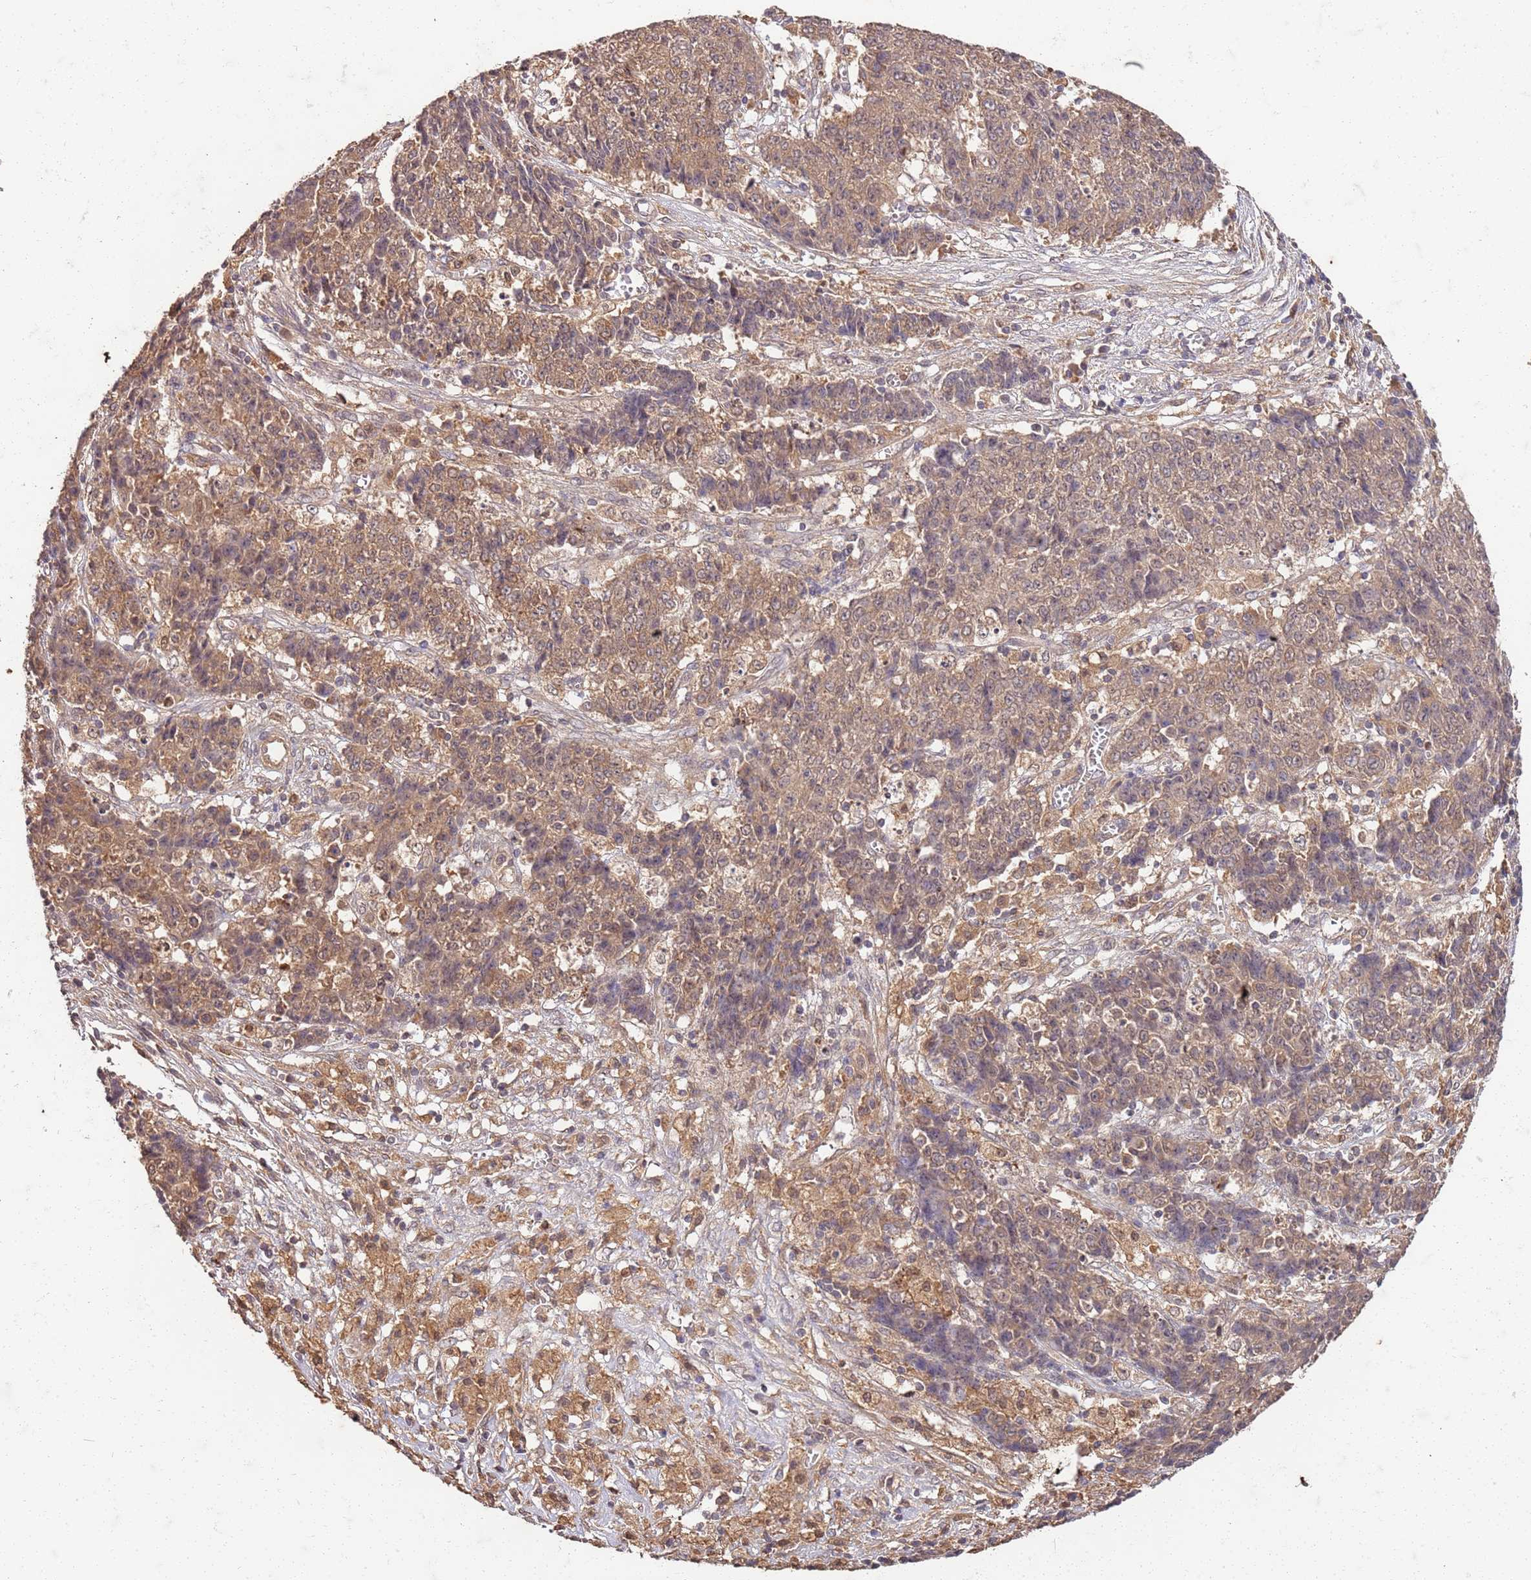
{"staining": {"intensity": "moderate", "quantity": ">75%", "location": "cytoplasmic/membranous,nuclear"}, "tissue": "ovarian cancer", "cell_type": "Tumor cells", "image_type": "cancer", "snomed": [{"axis": "morphology", "description": "Carcinoma, endometroid"}, {"axis": "topography", "description": "Ovary"}], "caption": "IHC photomicrograph of ovarian cancer stained for a protein (brown), which exhibits medium levels of moderate cytoplasmic/membranous and nuclear staining in about >75% of tumor cells.", "gene": "UBE3A", "patient": {"sex": "female", "age": 42}}